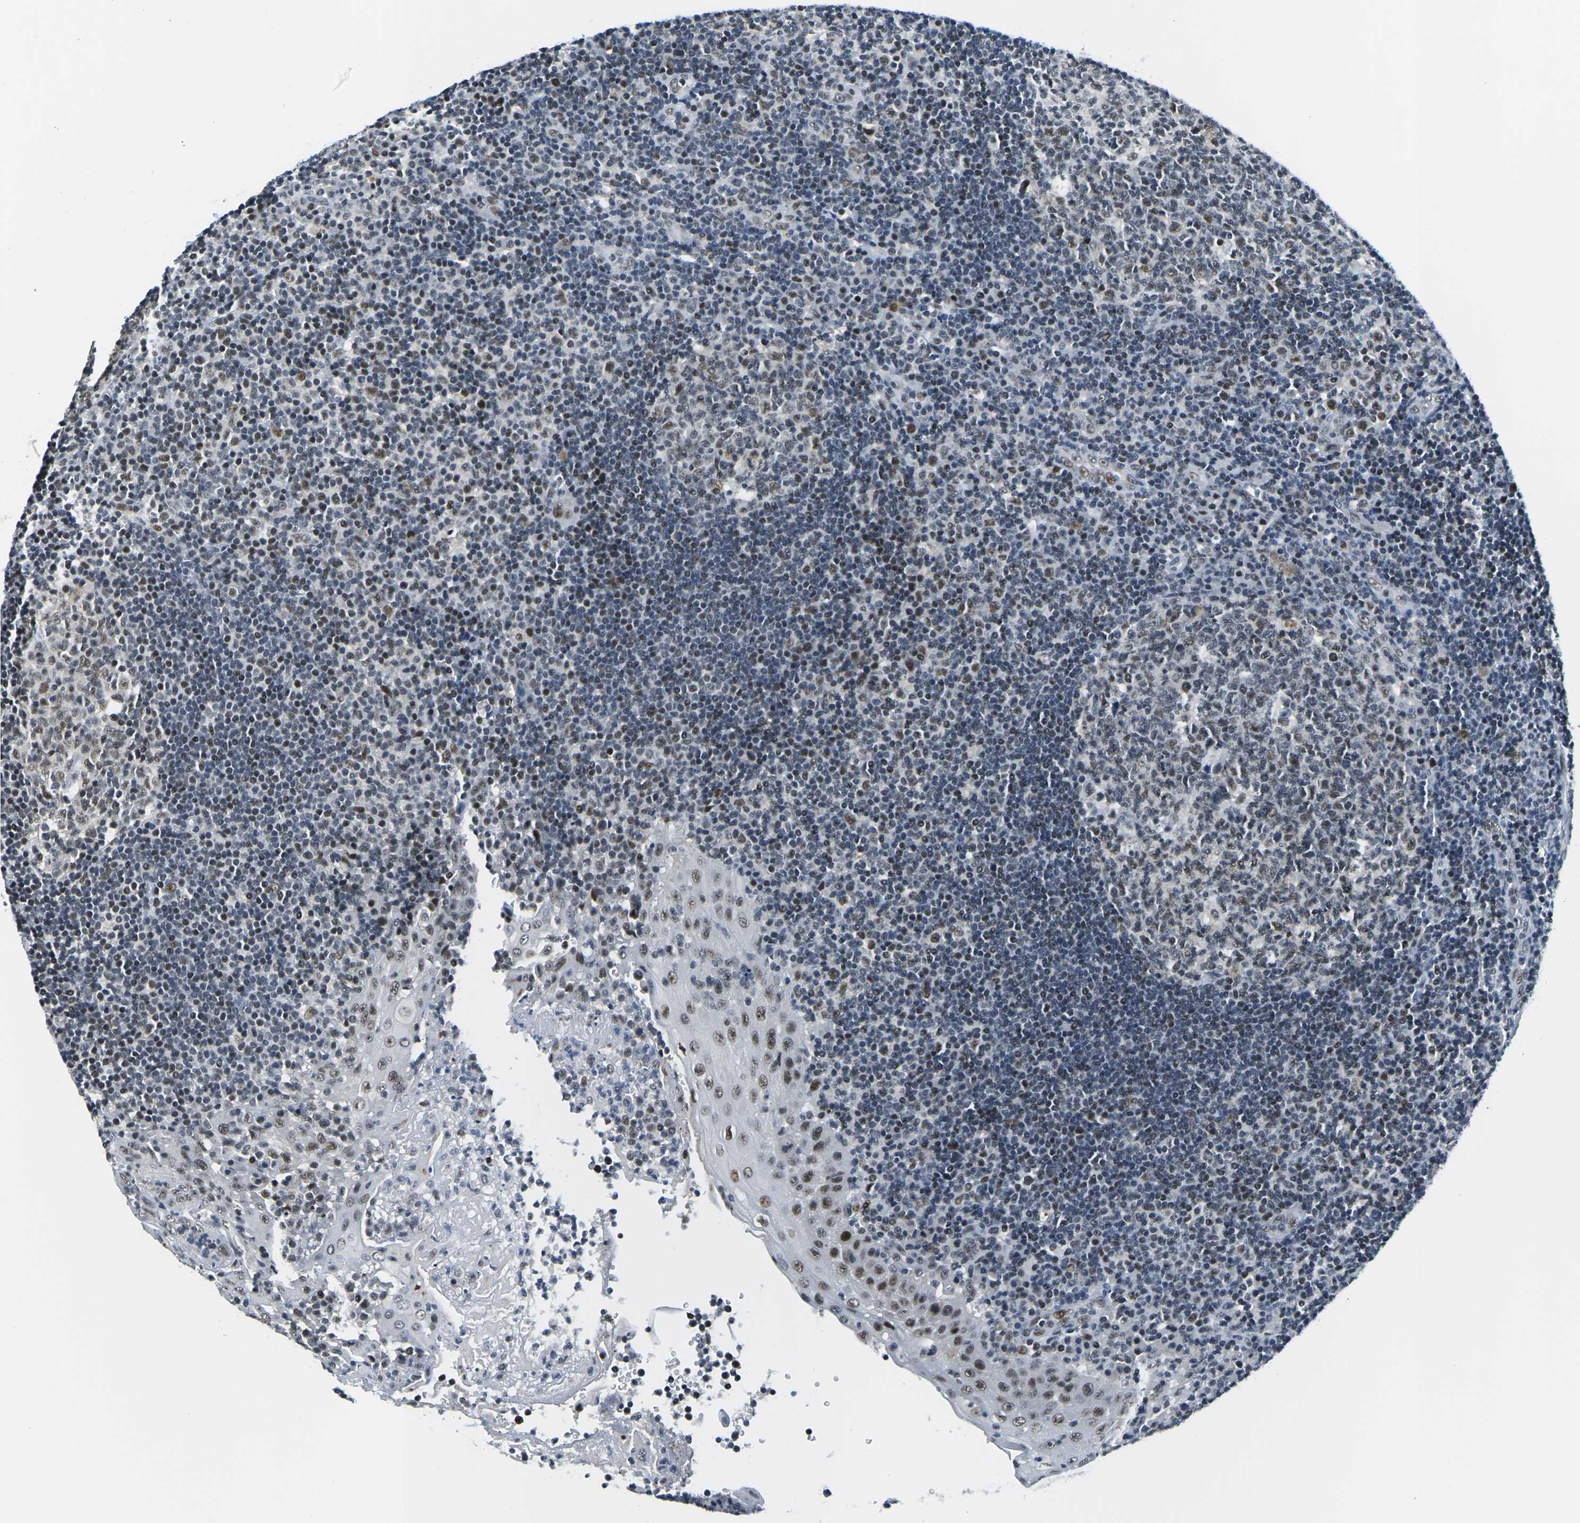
{"staining": {"intensity": "moderate", "quantity": "25%-75%", "location": "nuclear"}, "tissue": "tonsil", "cell_type": "Germinal center cells", "image_type": "normal", "snomed": [{"axis": "morphology", "description": "Normal tissue, NOS"}, {"axis": "topography", "description": "Tonsil"}], "caption": "Immunohistochemistry of normal human tonsil reveals medium levels of moderate nuclear staining in approximately 25%-75% of germinal center cells.", "gene": "PRPF8", "patient": {"sex": "female", "age": 40}}